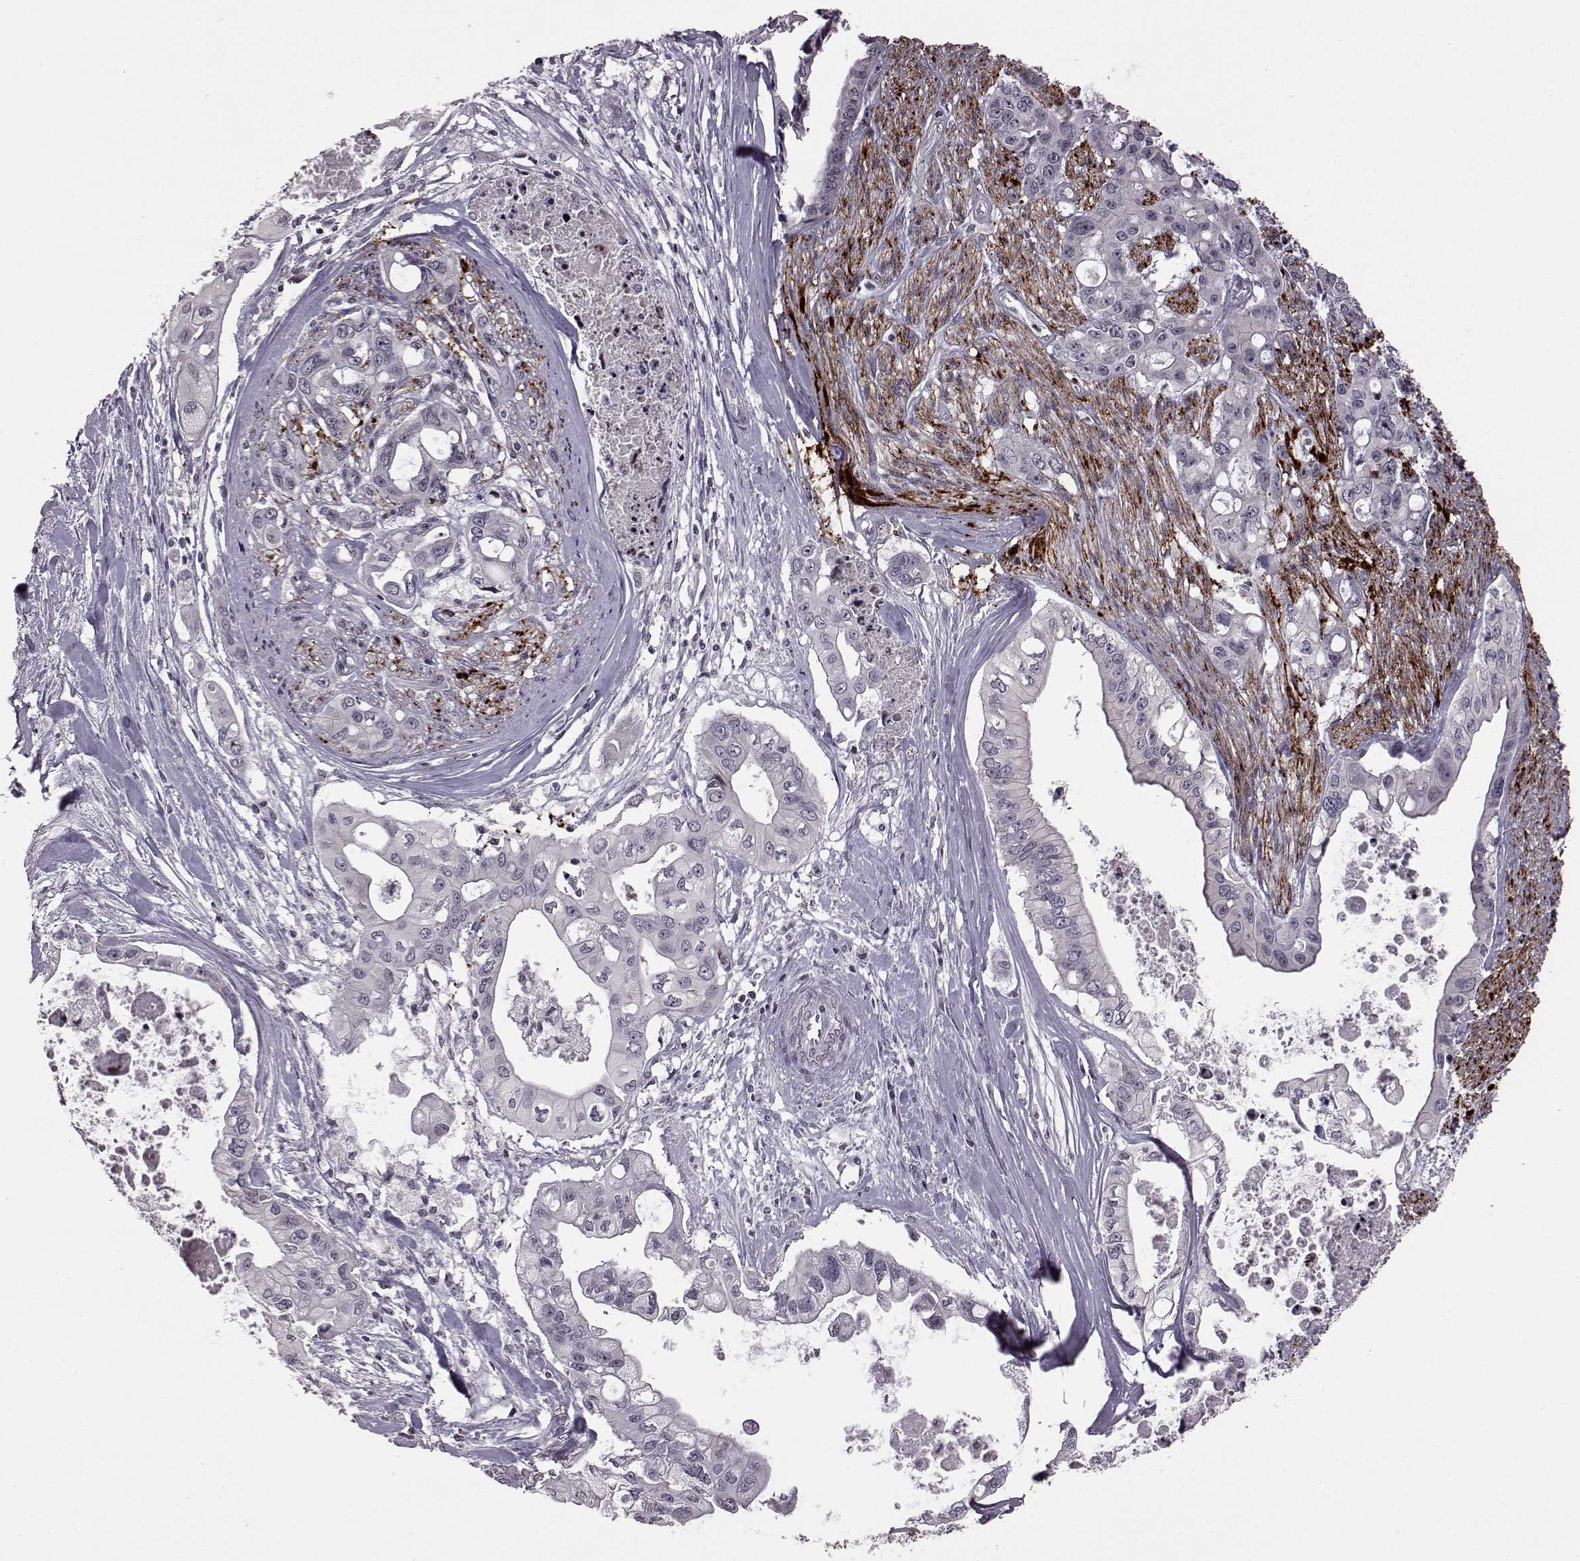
{"staining": {"intensity": "negative", "quantity": "none", "location": "none"}, "tissue": "pancreatic cancer", "cell_type": "Tumor cells", "image_type": "cancer", "snomed": [{"axis": "morphology", "description": "Adenocarcinoma, NOS"}, {"axis": "topography", "description": "Pancreas"}], "caption": "This micrograph is of pancreatic cancer stained with IHC to label a protein in brown with the nuclei are counter-stained blue. There is no positivity in tumor cells.", "gene": "GAL", "patient": {"sex": "male", "age": 60}}